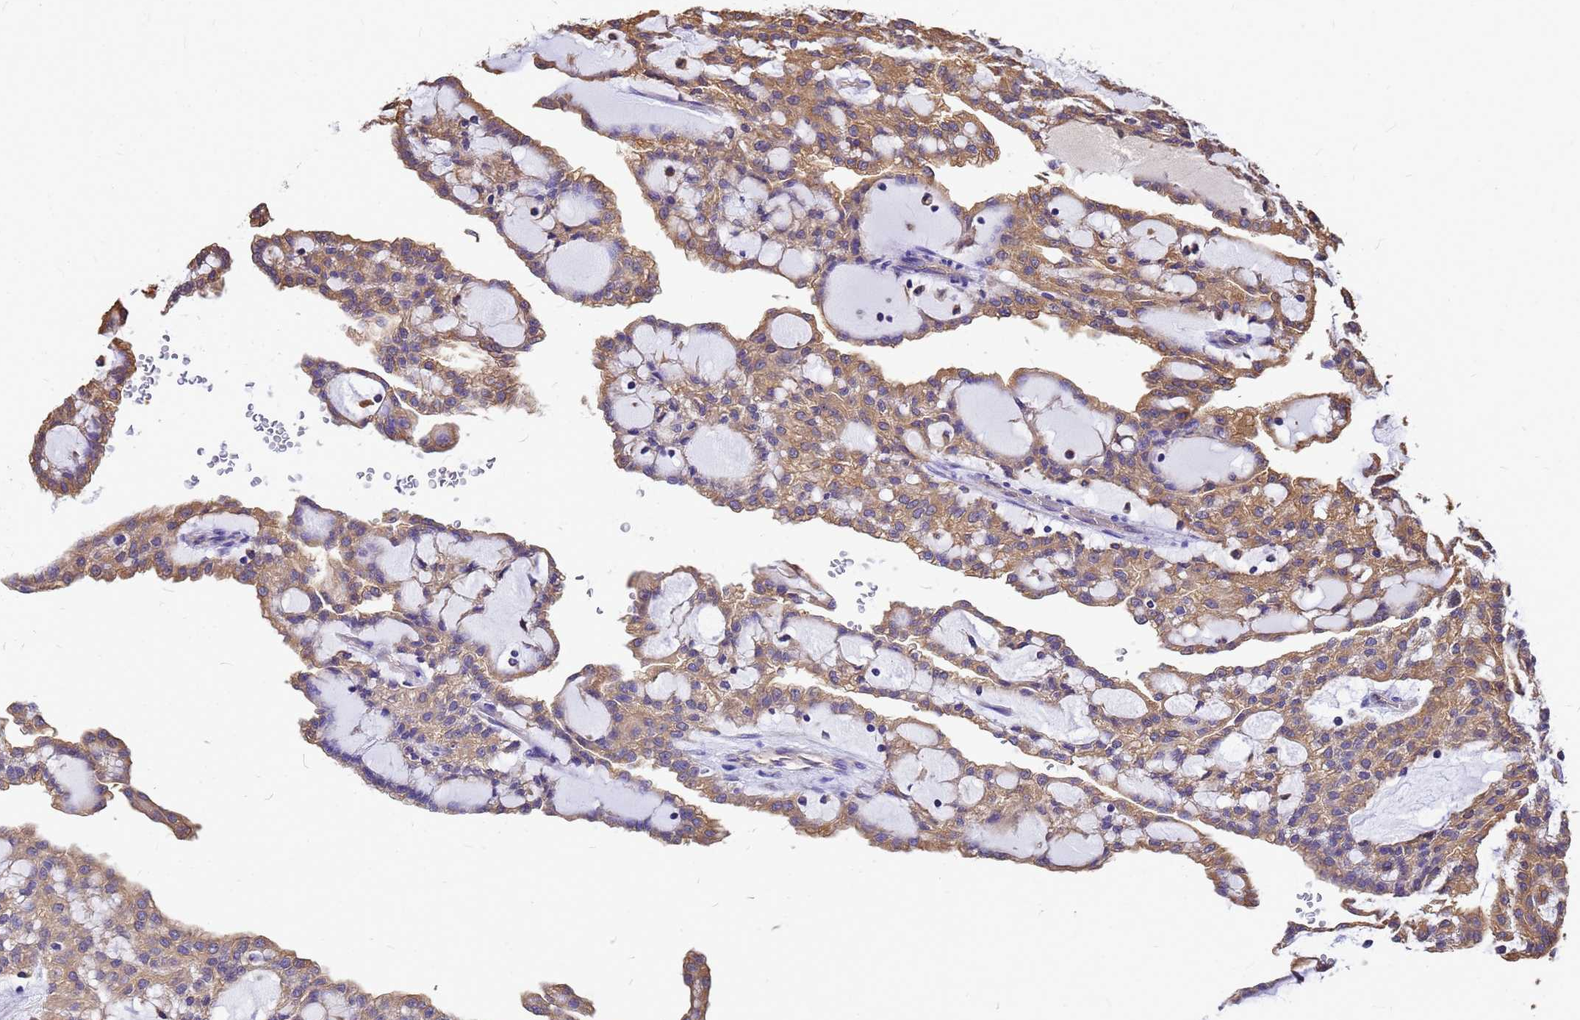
{"staining": {"intensity": "moderate", "quantity": "25%-75%", "location": "cytoplasmic/membranous"}, "tissue": "renal cancer", "cell_type": "Tumor cells", "image_type": "cancer", "snomed": [{"axis": "morphology", "description": "Adenocarcinoma, NOS"}, {"axis": "topography", "description": "Kidney"}], "caption": "Immunohistochemical staining of renal cancer (adenocarcinoma) exhibits medium levels of moderate cytoplasmic/membranous protein positivity in approximately 25%-75% of tumor cells. The staining is performed using DAB (3,3'-diaminobenzidine) brown chromogen to label protein expression. The nuclei are counter-stained blue using hematoxylin.", "gene": "GID4", "patient": {"sex": "male", "age": 63}}